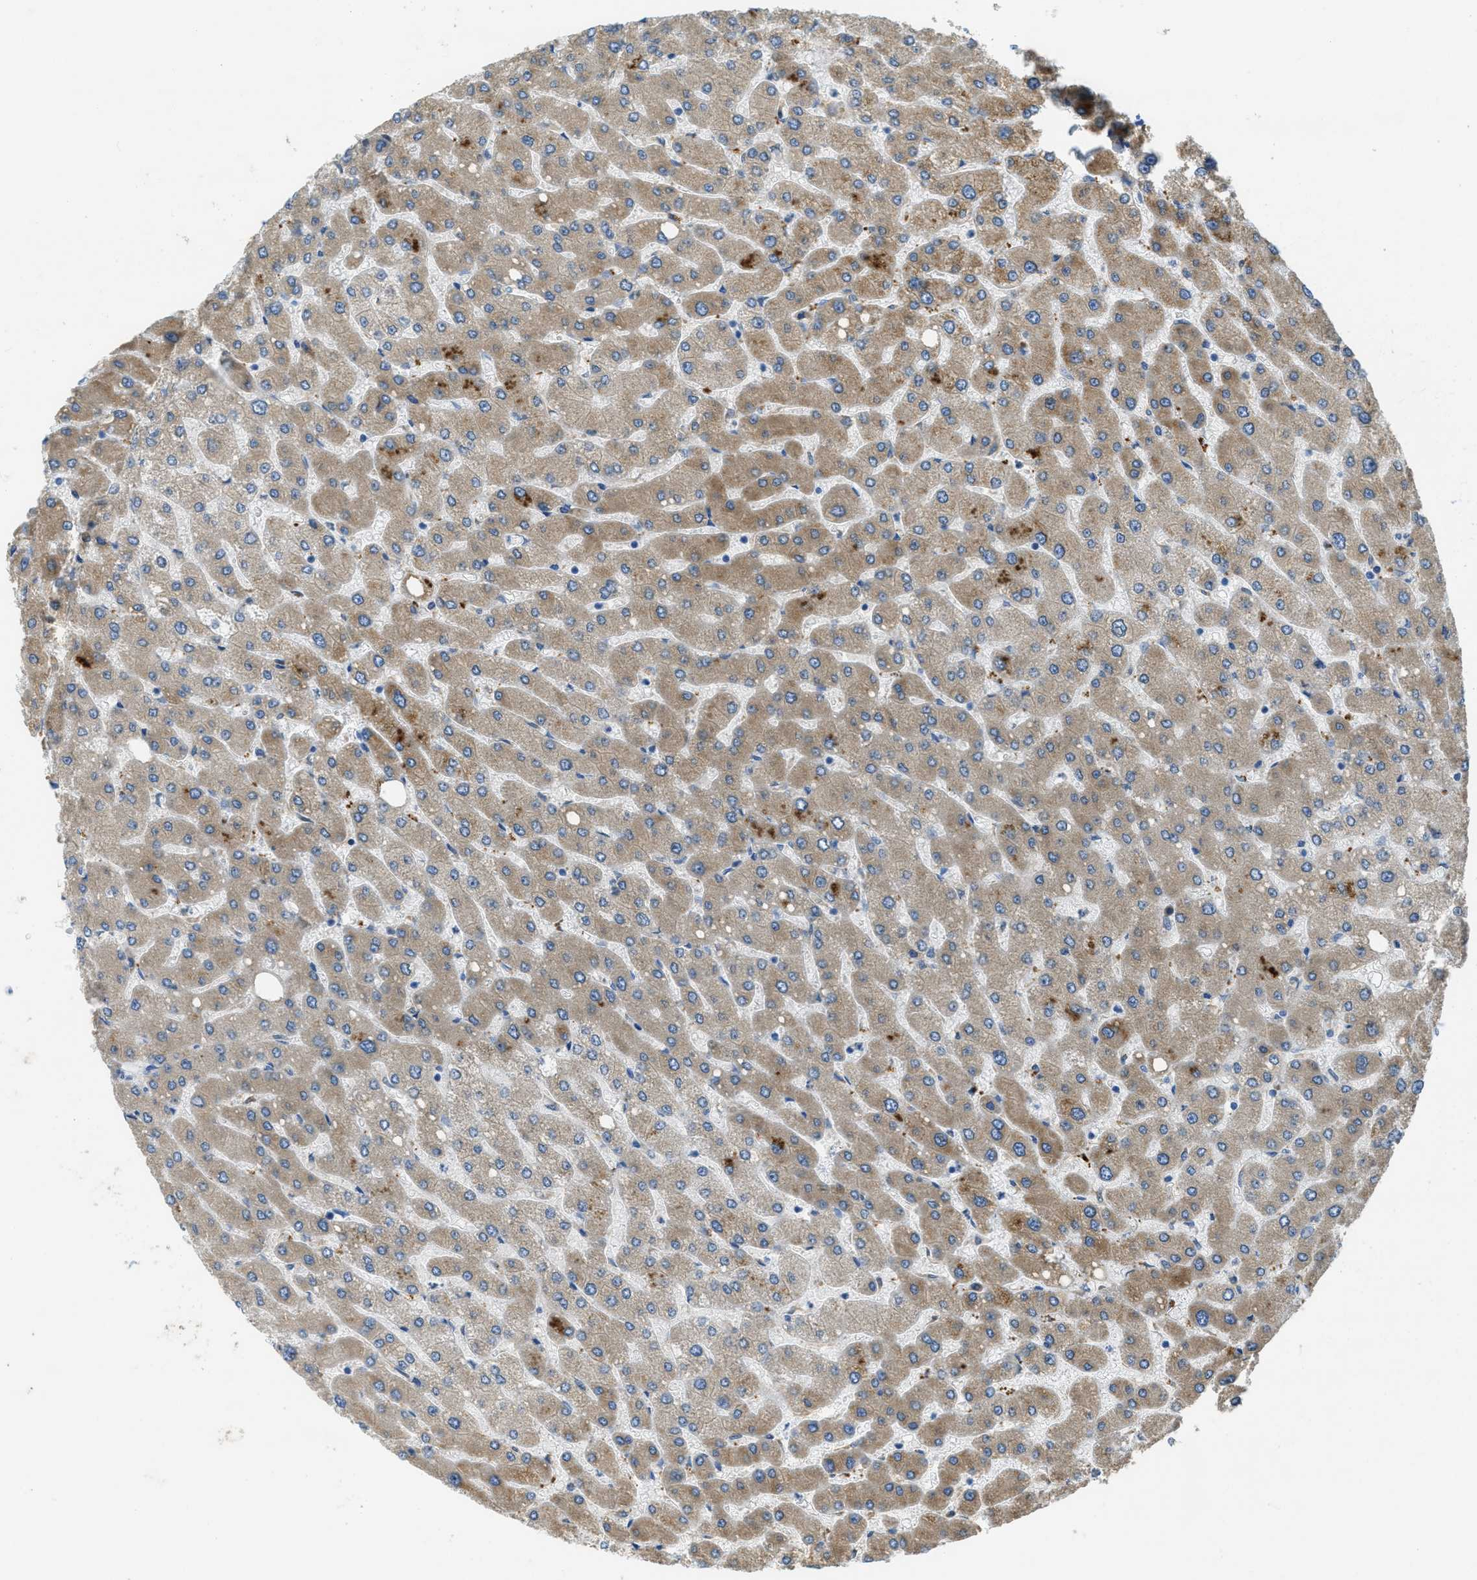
{"staining": {"intensity": "negative", "quantity": "none", "location": "none"}, "tissue": "liver", "cell_type": "Cholangiocytes", "image_type": "normal", "snomed": [{"axis": "morphology", "description": "Normal tissue, NOS"}, {"axis": "topography", "description": "Liver"}], "caption": "Immunohistochemistry of benign liver displays no positivity in cholangiocytes. The staining was performed using DAB (3,3'-diaminobenzidine) to visualize the protein expression in brown, while the nuclei were stained in blue with hematoxylin (Magnification: 20x).", "gene": "MPDU1", "patient": {"sex": "male", "age": 55}}